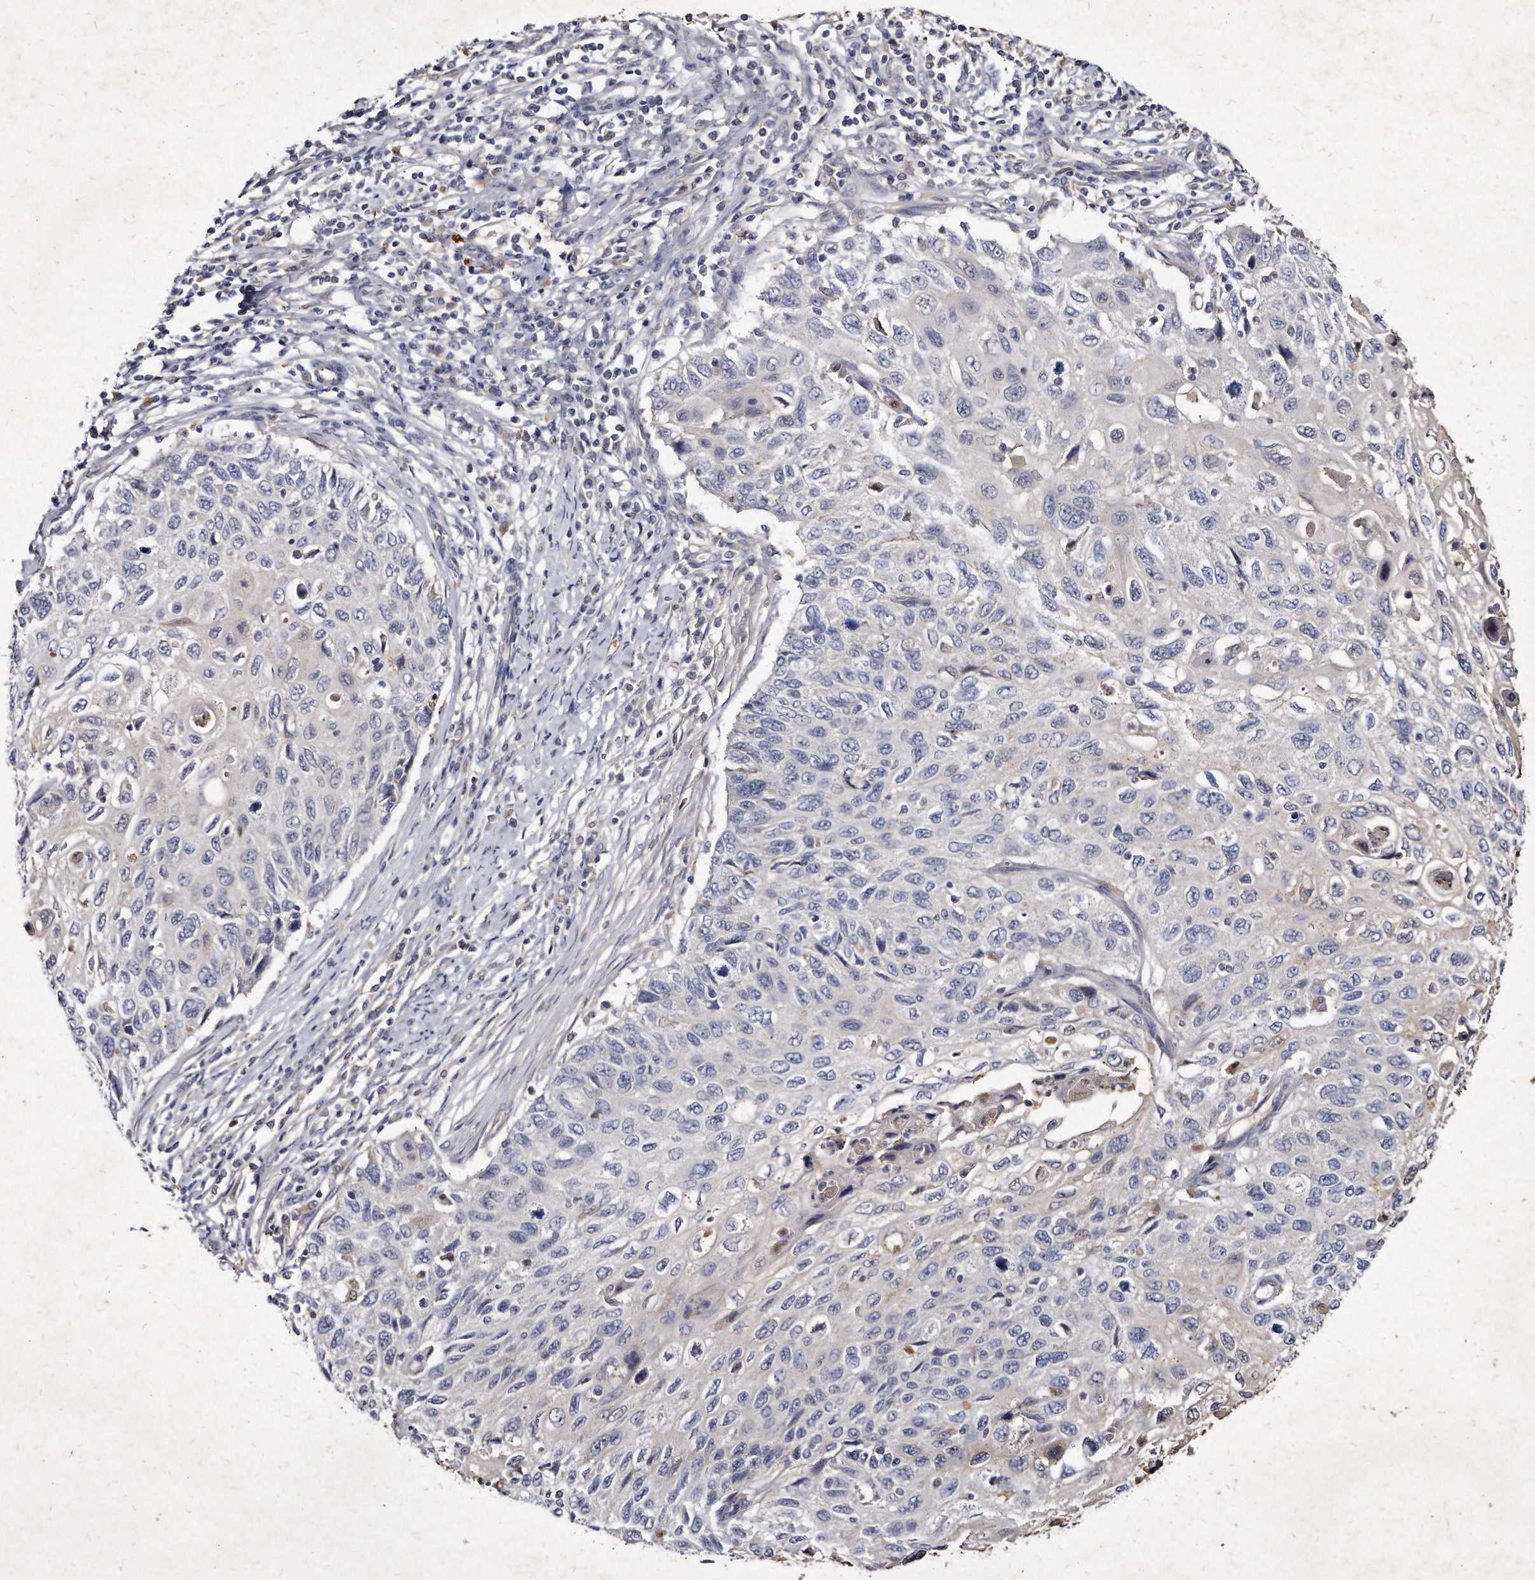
{"staining": {"intensity": "negative", "quantity": "none", "location": "none"}, "tissue": "cervical cancer", "cell_type": "Tumor cells", "image_type": "cancer", "snomed": [{"axis": "morphology", "description": "Squamous cell carcinoma, NOS"}, {"axis": "topography", "description": "Cervix"}], "caption": "Immunohistochemistry image of human cervical squamous cell carcinoma stained for a protein (brown), which displays no expression in tumor cells. (DAB IHC, high magnification).", "gene": "KLHDC3", "patient": {"sex": "female", "age": 70}}